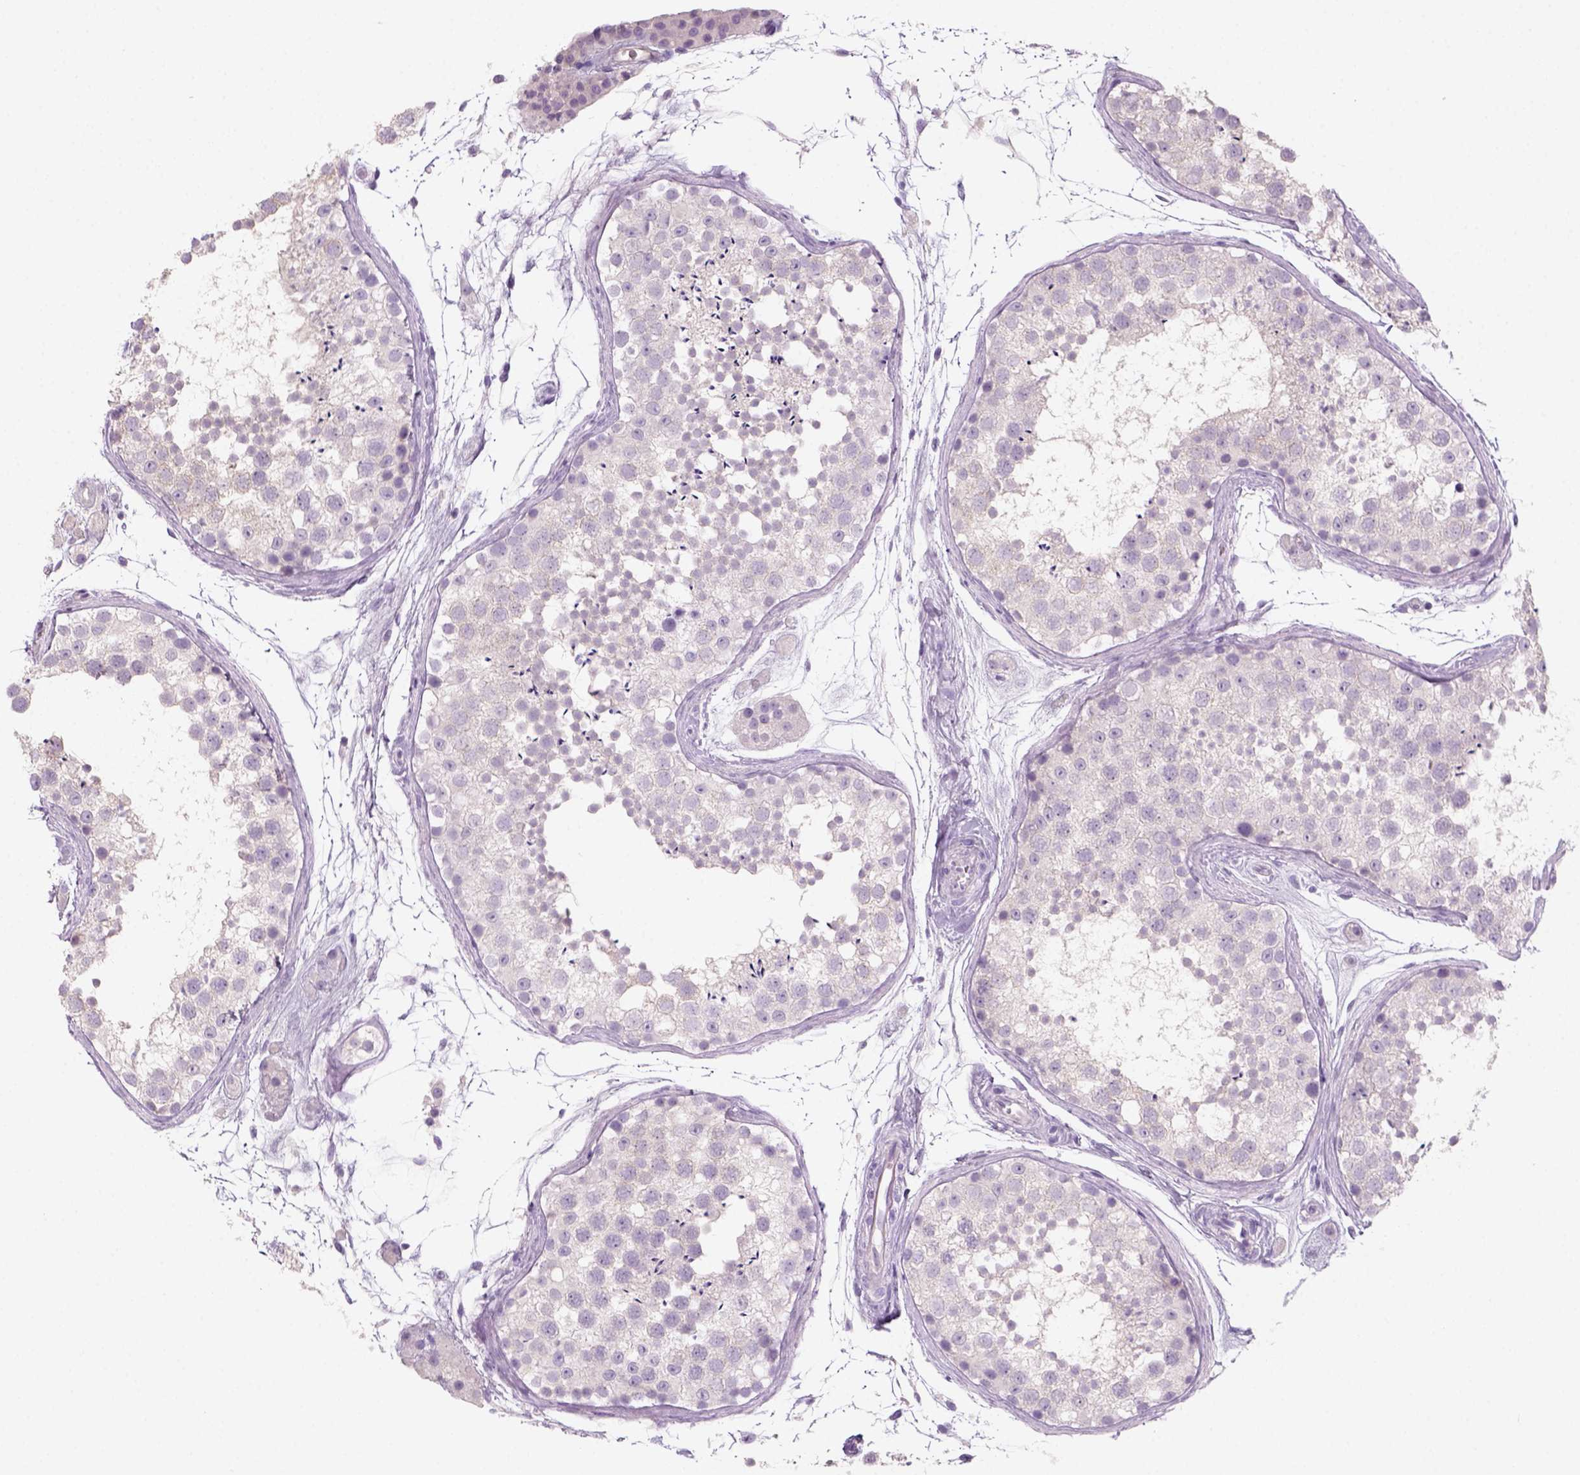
{"staining": {"intensity": "negative", "quantity": "none", "location": "none"}, "tissue": "testis", "cell_type": "Cells in seminiferous ducts", "image_type": "normal", "snomed": [{"axis": "morphology", "description": "Normal tissue, NOS"}, {"axis": "topography", "description": "Testis"}], "caption": "DAB immunohistochemical staining of unremarkable human testis shows no significant expression in cells in seminiferous ducts.", "gene": "KRT25", "patient": {"sex": "male", "age": 41}}